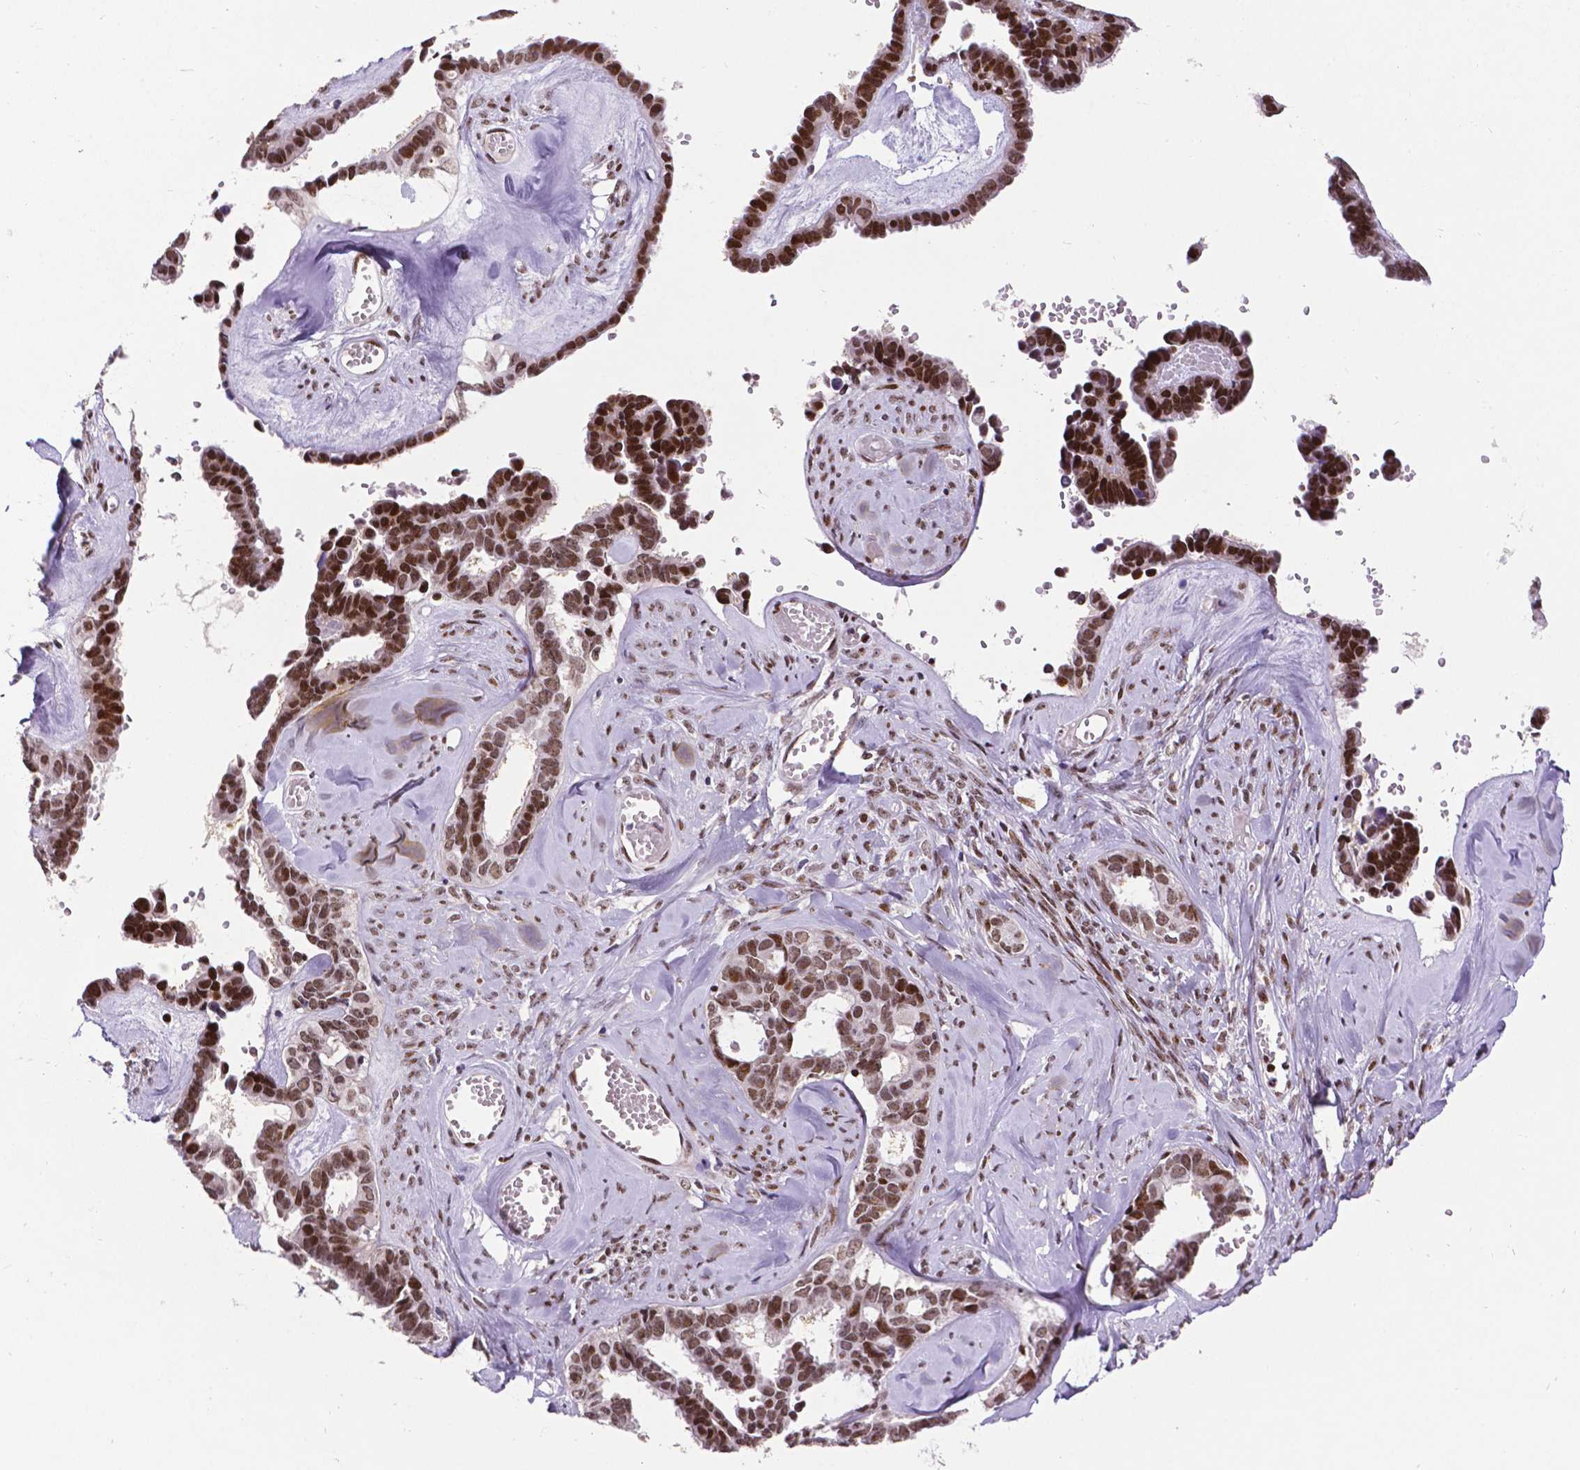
{"staining": {"intensity": "moderate", "quantity": ">75%", "location": "nuclear"}, "tissue": "ovarian cancer", "cell_type": "Tumor cells", "image_type": "cancer", "snomed": [{"axis": "morphology", "description": "Cystadenocarcinoma, serous, NOS"}, {"axis": "topography", "description": "Ovary"}], "caption": "Immunohistochemical staining of human ovarian cancer (serous cystadenocarcinoma) displays medium levels of moderate nuclear protein positivity in about >75% of tumor cells.", "gene": "CTCF", "patient": {"sex": "female", "age": 69}}